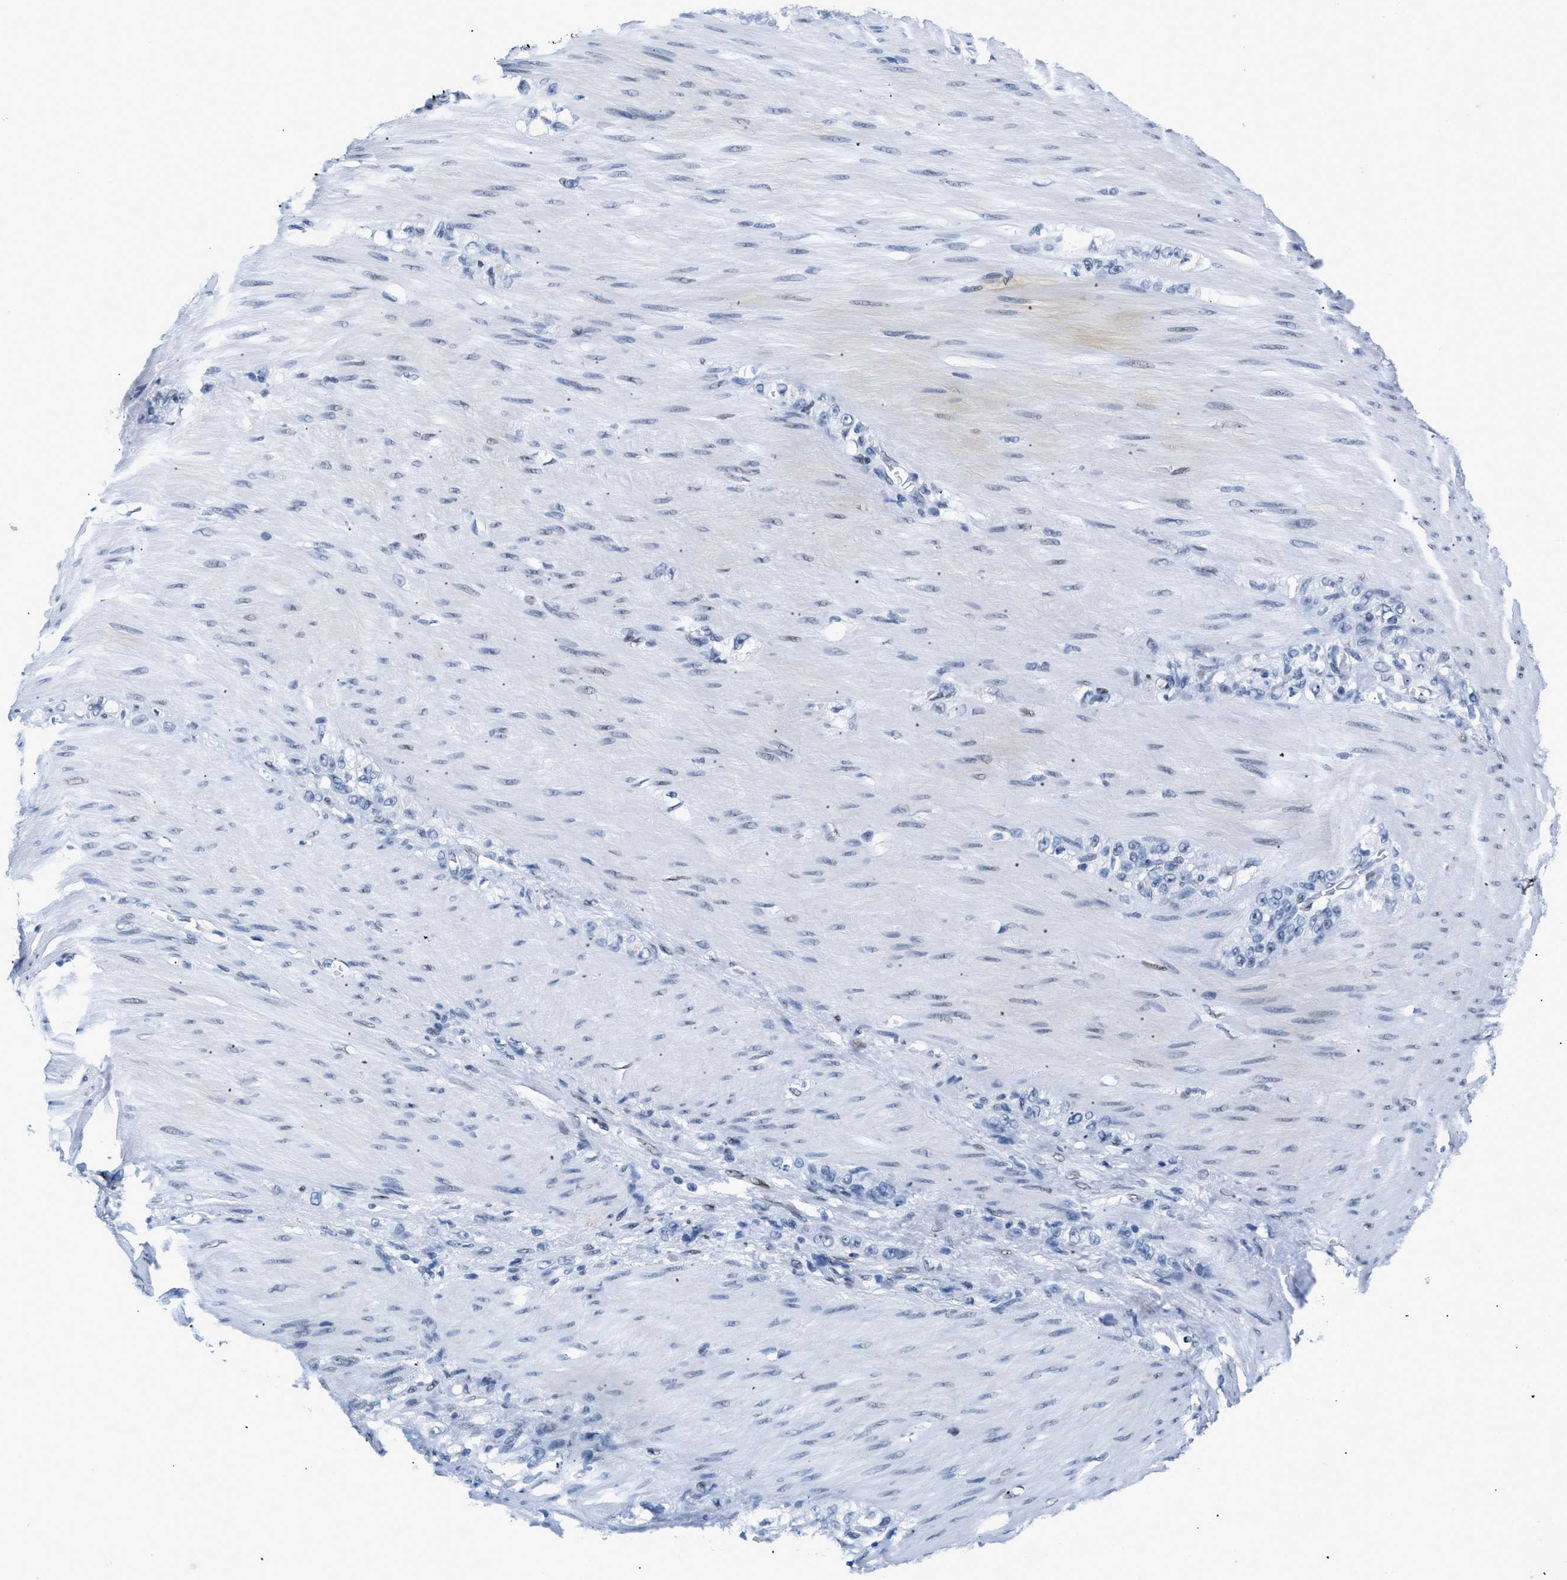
{"staining": {"intensity": "negative", "quantity": "none", "location": "none"}, "tissue": "stomach cancer", "cell_type": "Tumor cells", "image_type": "cancer", "snomed": [{"axis": "morphology", "description": "Normal tissue, NOS"}, {"axis": "morphology", "description": "Adenocarcinoma, NOS"}, {"axis": "topography", "description": "Stomach"}], "caption": "Stomach adenocarcinoma was stained to show a protein in brown. There is no significant staining in tumor cells. (Stains: DAB IHC with hematoxylin counter stain, Microscopy: brightfield microscopy at high magnification).", "gene": "CTBP1", "patient": {"sex": "male", "age": 82}}